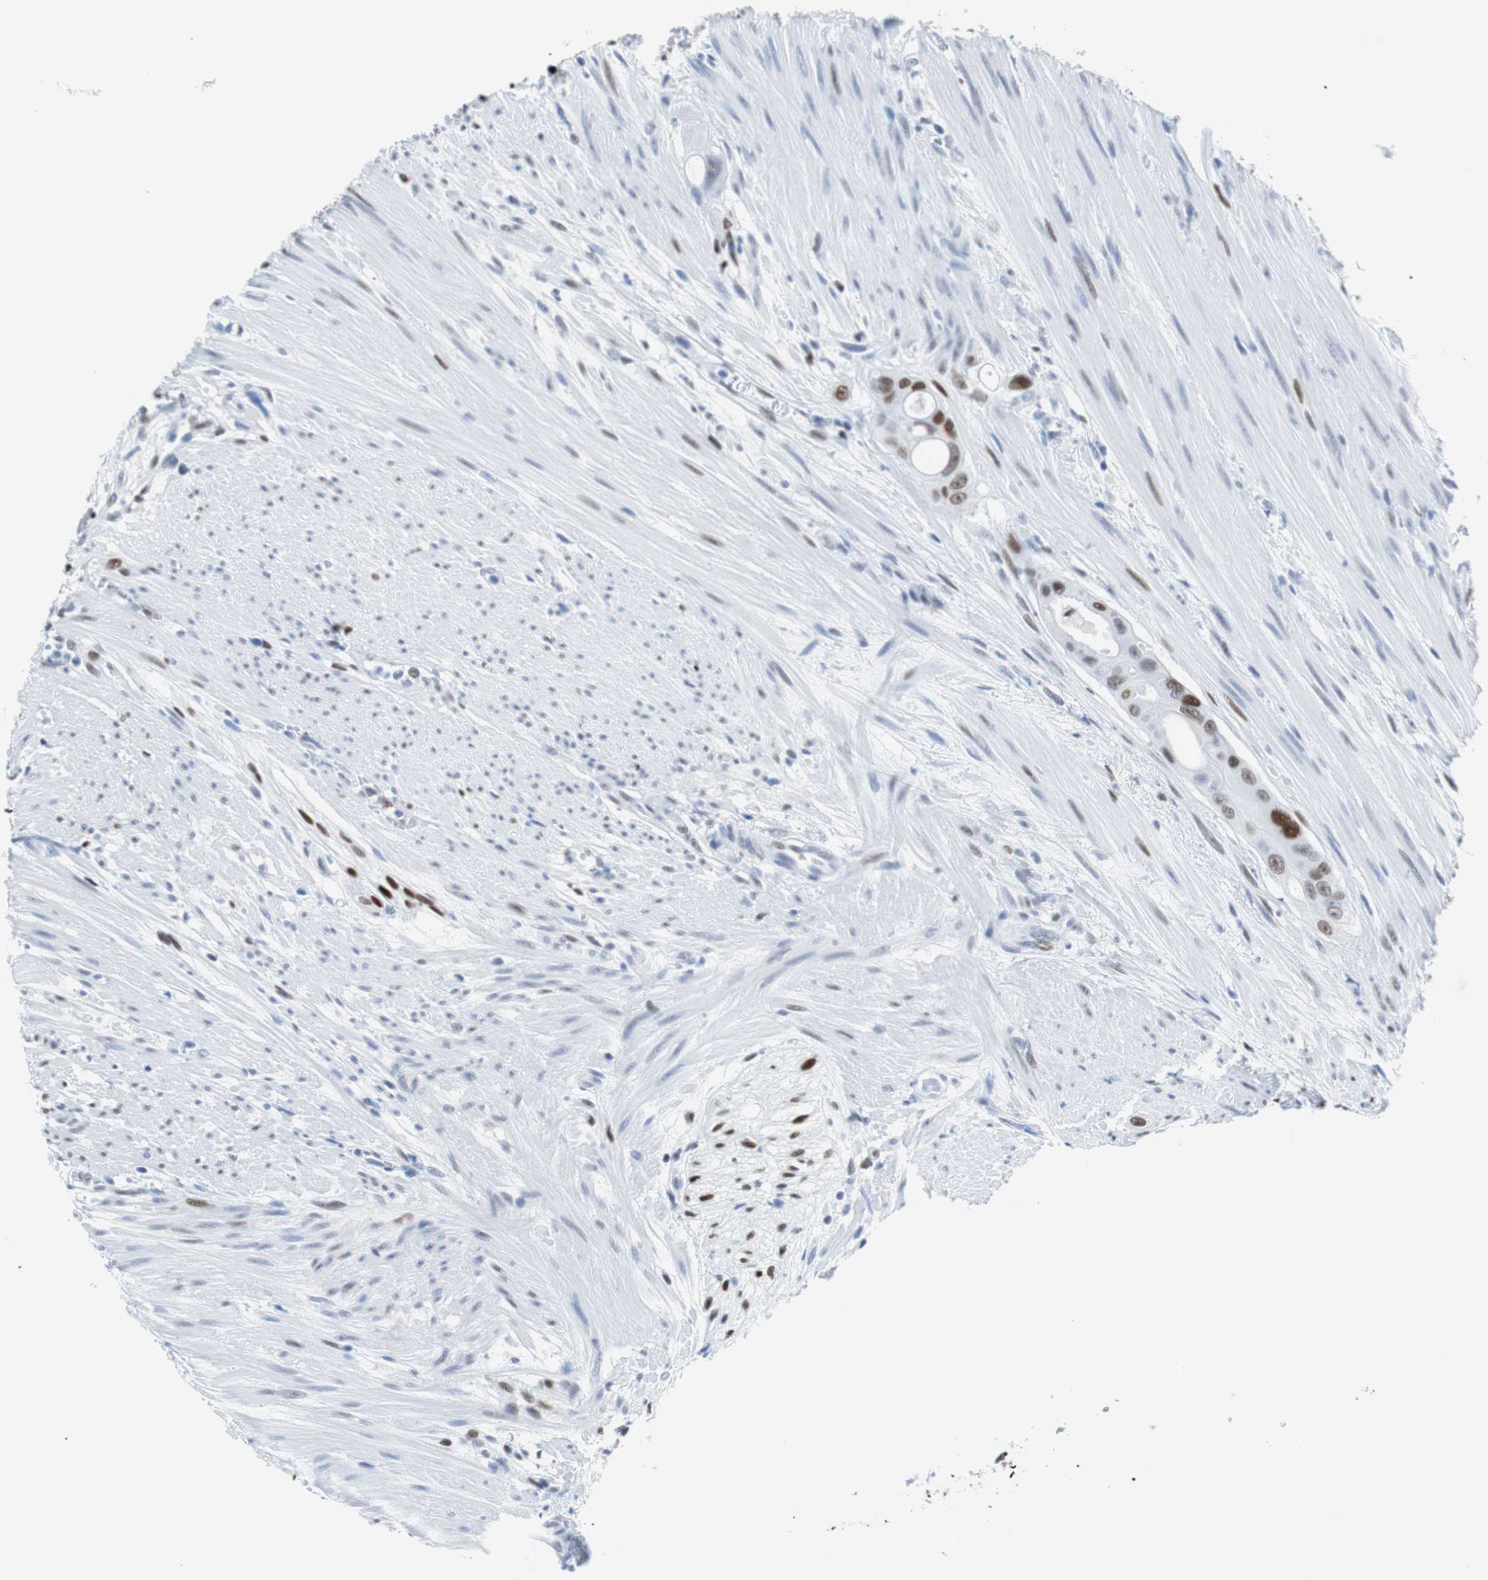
{"staining": {"intensity": "moderate", "quantity": ">75%", "location": "nuclear"}, "tissue": "colorectal cancer", "cell_type": "Tumor cells", "image_type": "cancer", "snomed": [{"axis": "morphology", "description": "Adenocarcinoma, NOS"}, {"axis": "topography", "description": "Colon"}], "caption": "Immunohistochemical staining of human colorectal cancer displays medium levels of moderate nuclear protein positivity in about >75% of tumor cells. Using DAB (3,3'-diaminobenzidine) (brown) and hematoxylin (blue) stains, captured at high magnification using brightfield microscopy.", "gene": "JUN", "patient": {"sex": "female", "age": 57}}